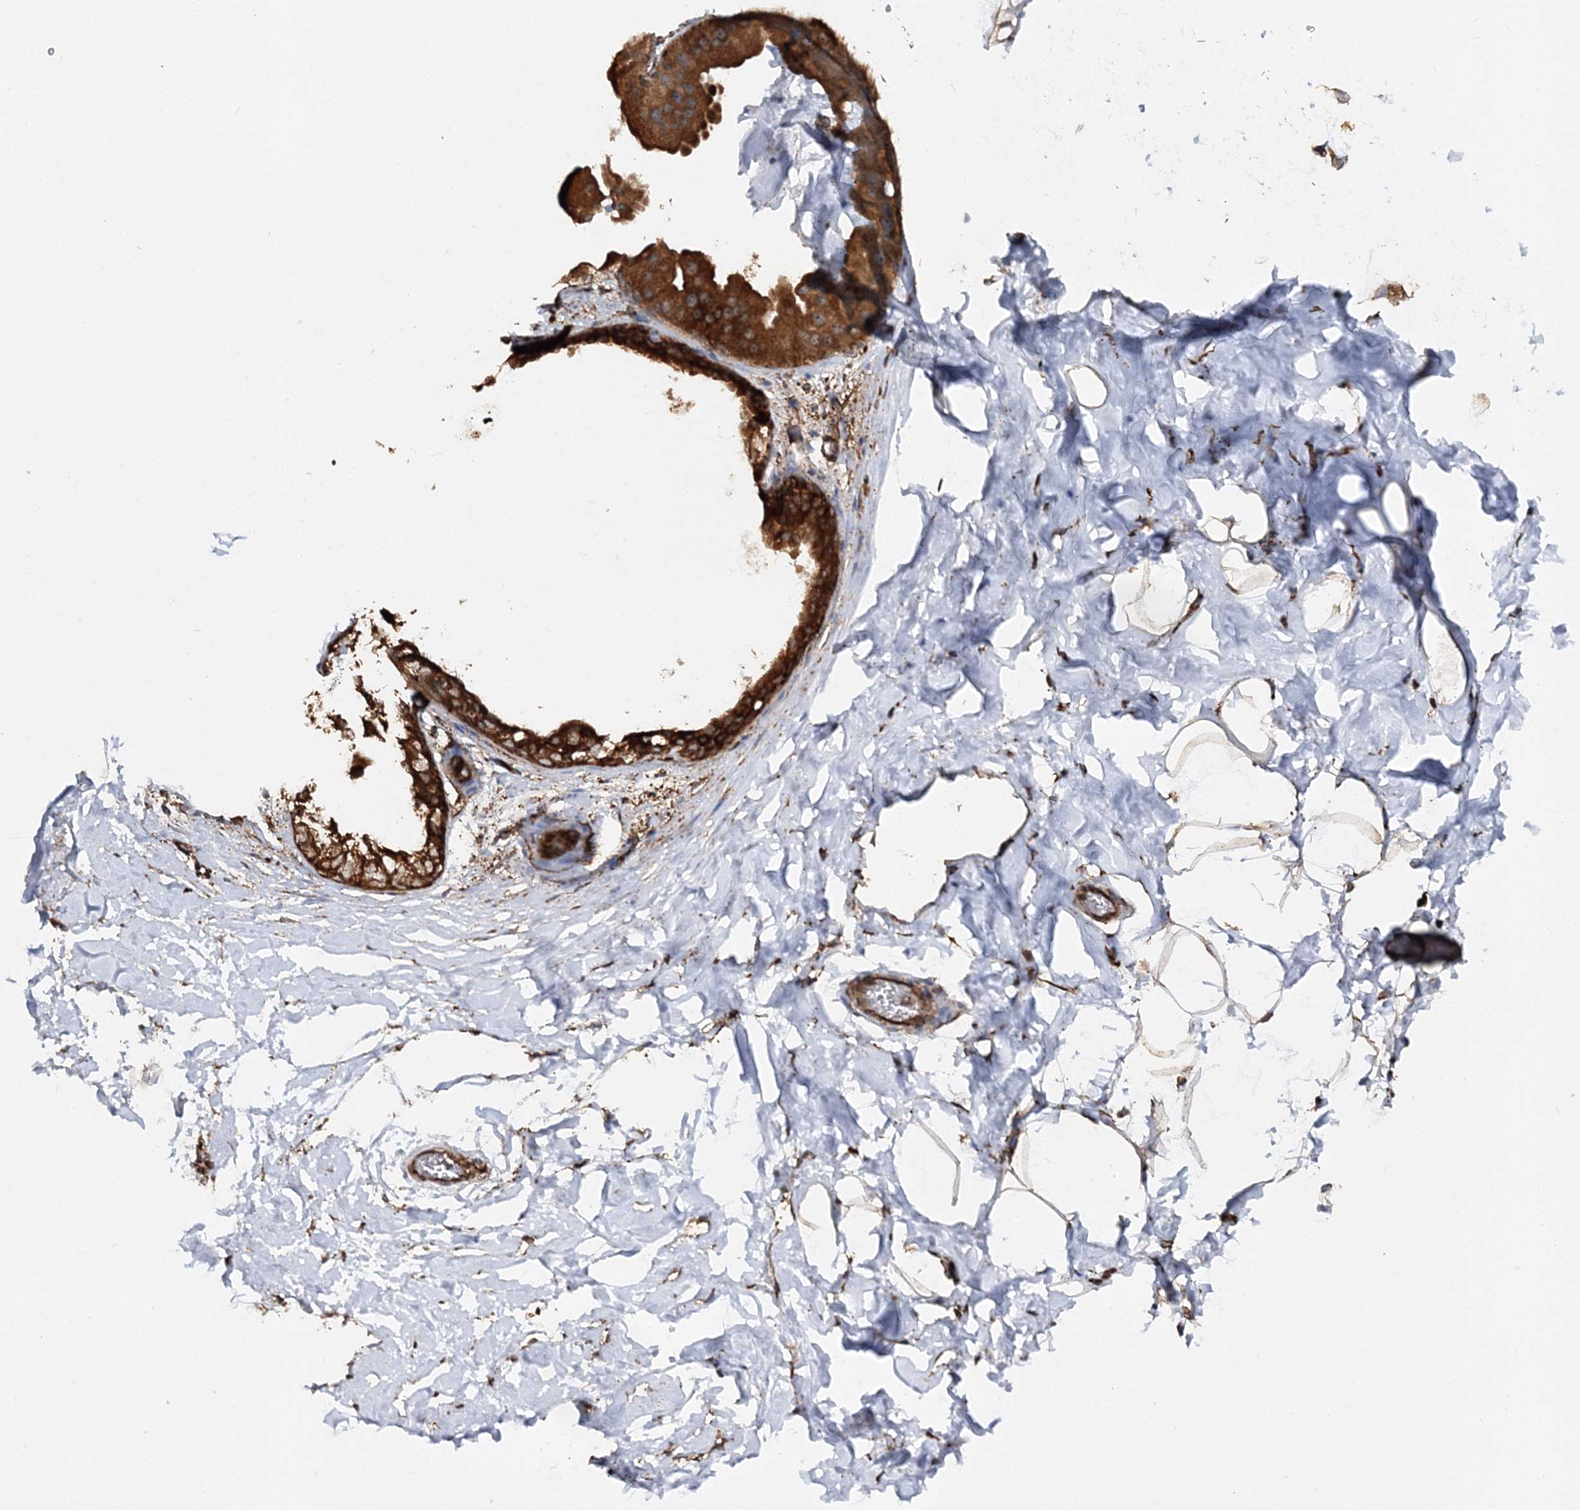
{"staining": {"intensity": "moderate", "quantity": ">75%", "location": "cytoplasmic/membranous"}, "tissue": "adipose tissue", "cell_type": "Adipocytes", "image_type": "normal", "snomed": [{"axis": "morphology", "description": "Normal tissue, NOS"}, {"axis": "morphology", "description": "Fibrosis, NOS"}, {"axis": "topography", "description": "Breast"}, {"axis": "topography", "description": "Adipose tissue"}], "caption": "An immunohistochemistry (IHC) image of normal tissue is shown. Protein staining in brown labels moderate cytoplasmic/membranous positivity in adipose tissue within adipocytes.", "gene": "SCRN3", "patient": {"sex": "female", "age": 39}}